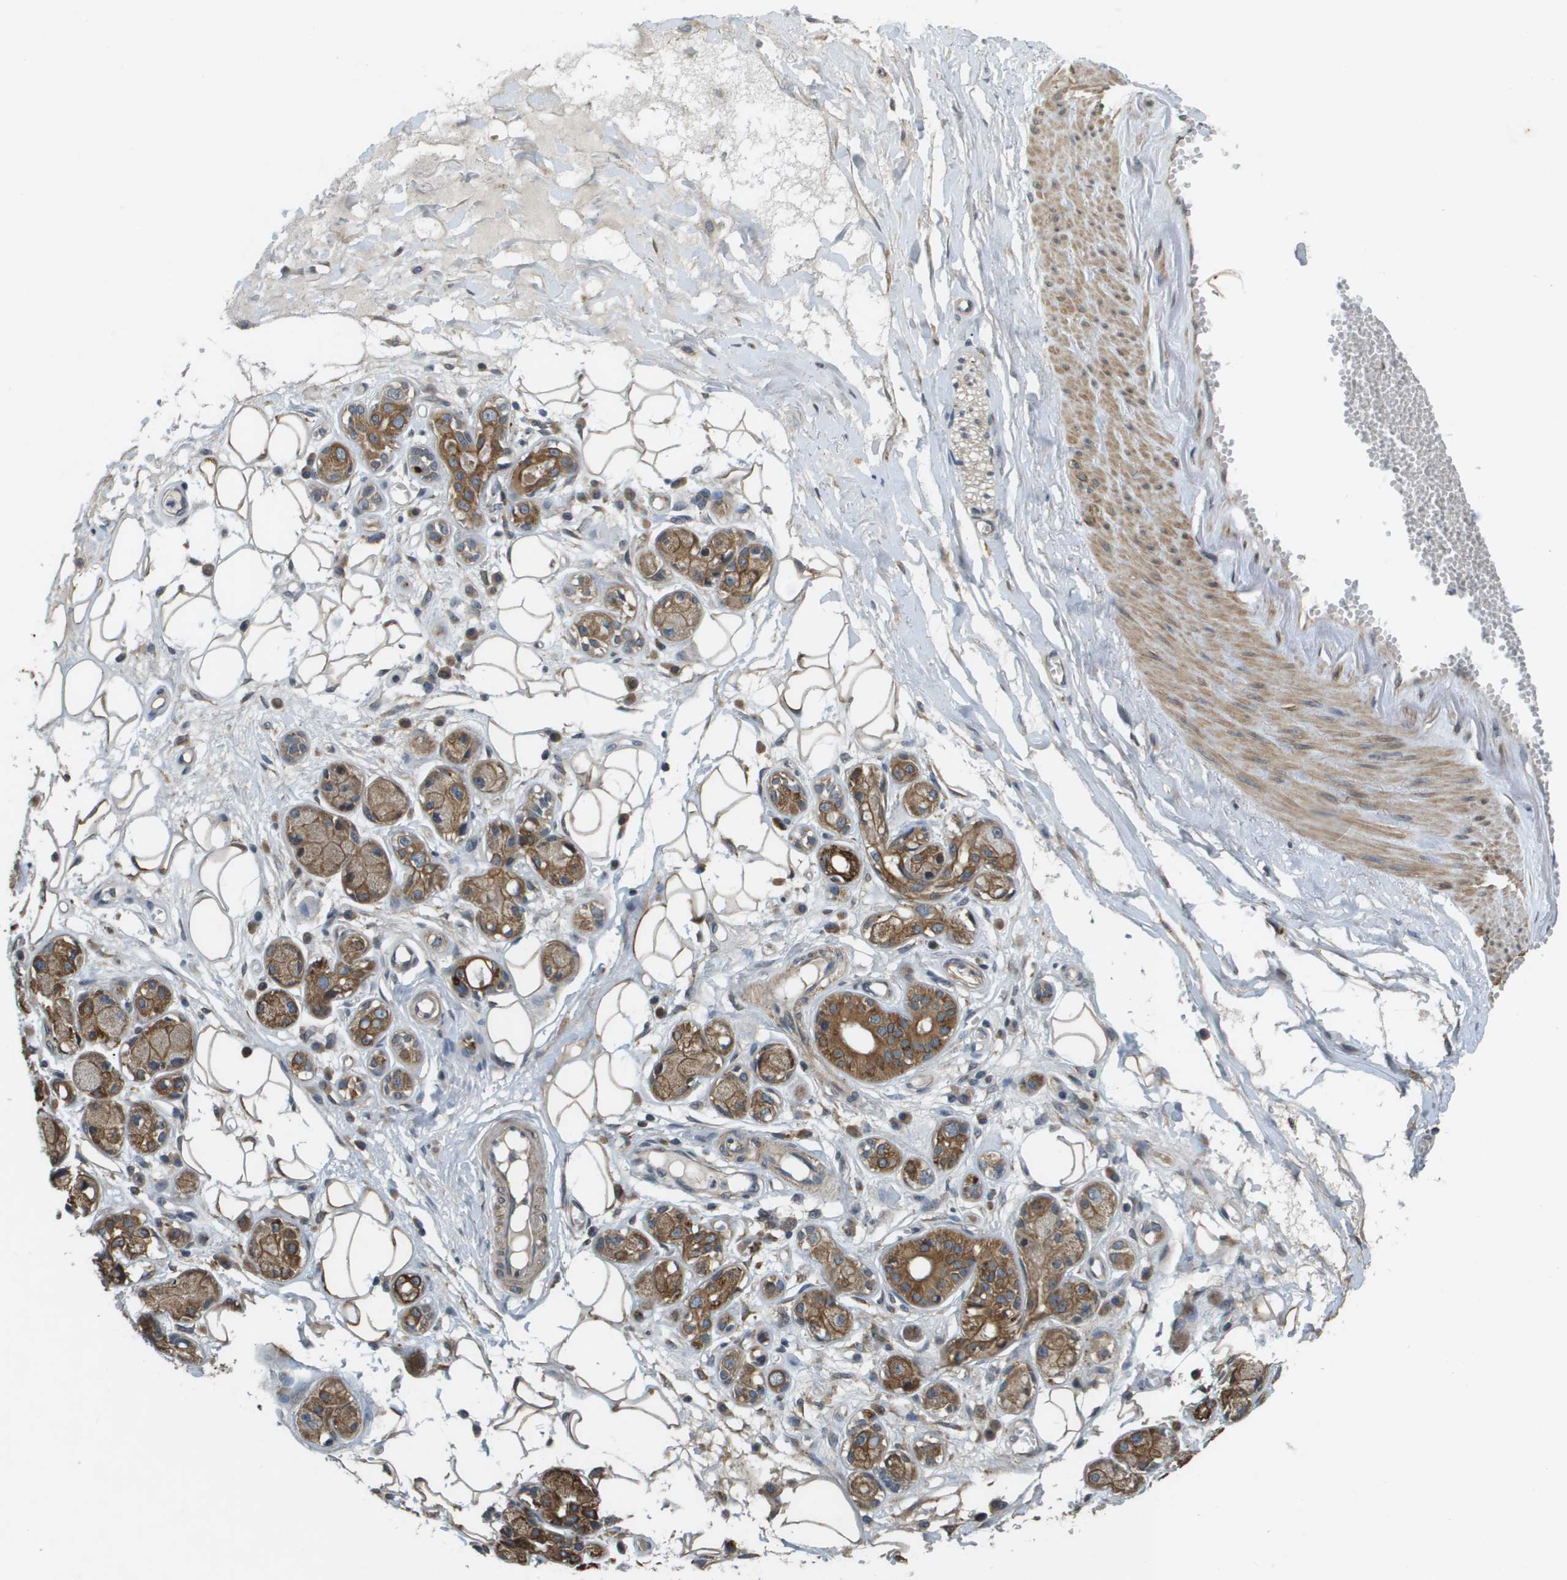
{"staining": {"intensity": "moderate", "quantity": ">75%", "location": "cytoplasmic/membranous"}, "tissue": "adipose tissue", "cell_type": "Adipocytes", "image_type": "normal", "snomed": [{"axis": "morphology", "description": "Normal tissue, NOS"}, {"axis": "morphology", "description": "Inflammation, NOS"}, {"axis": "topography", "description": "Salivary gland"}, {"axis": "topography", "description": "Peripheral nerve tissue"}], "caption": "Immunohistochemical staining of benign adipose tissue demonstrates moderate cytoplasmic/membranous protein positivity in about >75% of adipocytes.", "gene": "CDKN2C", "patient": {"sex": "female", "age": 75}}